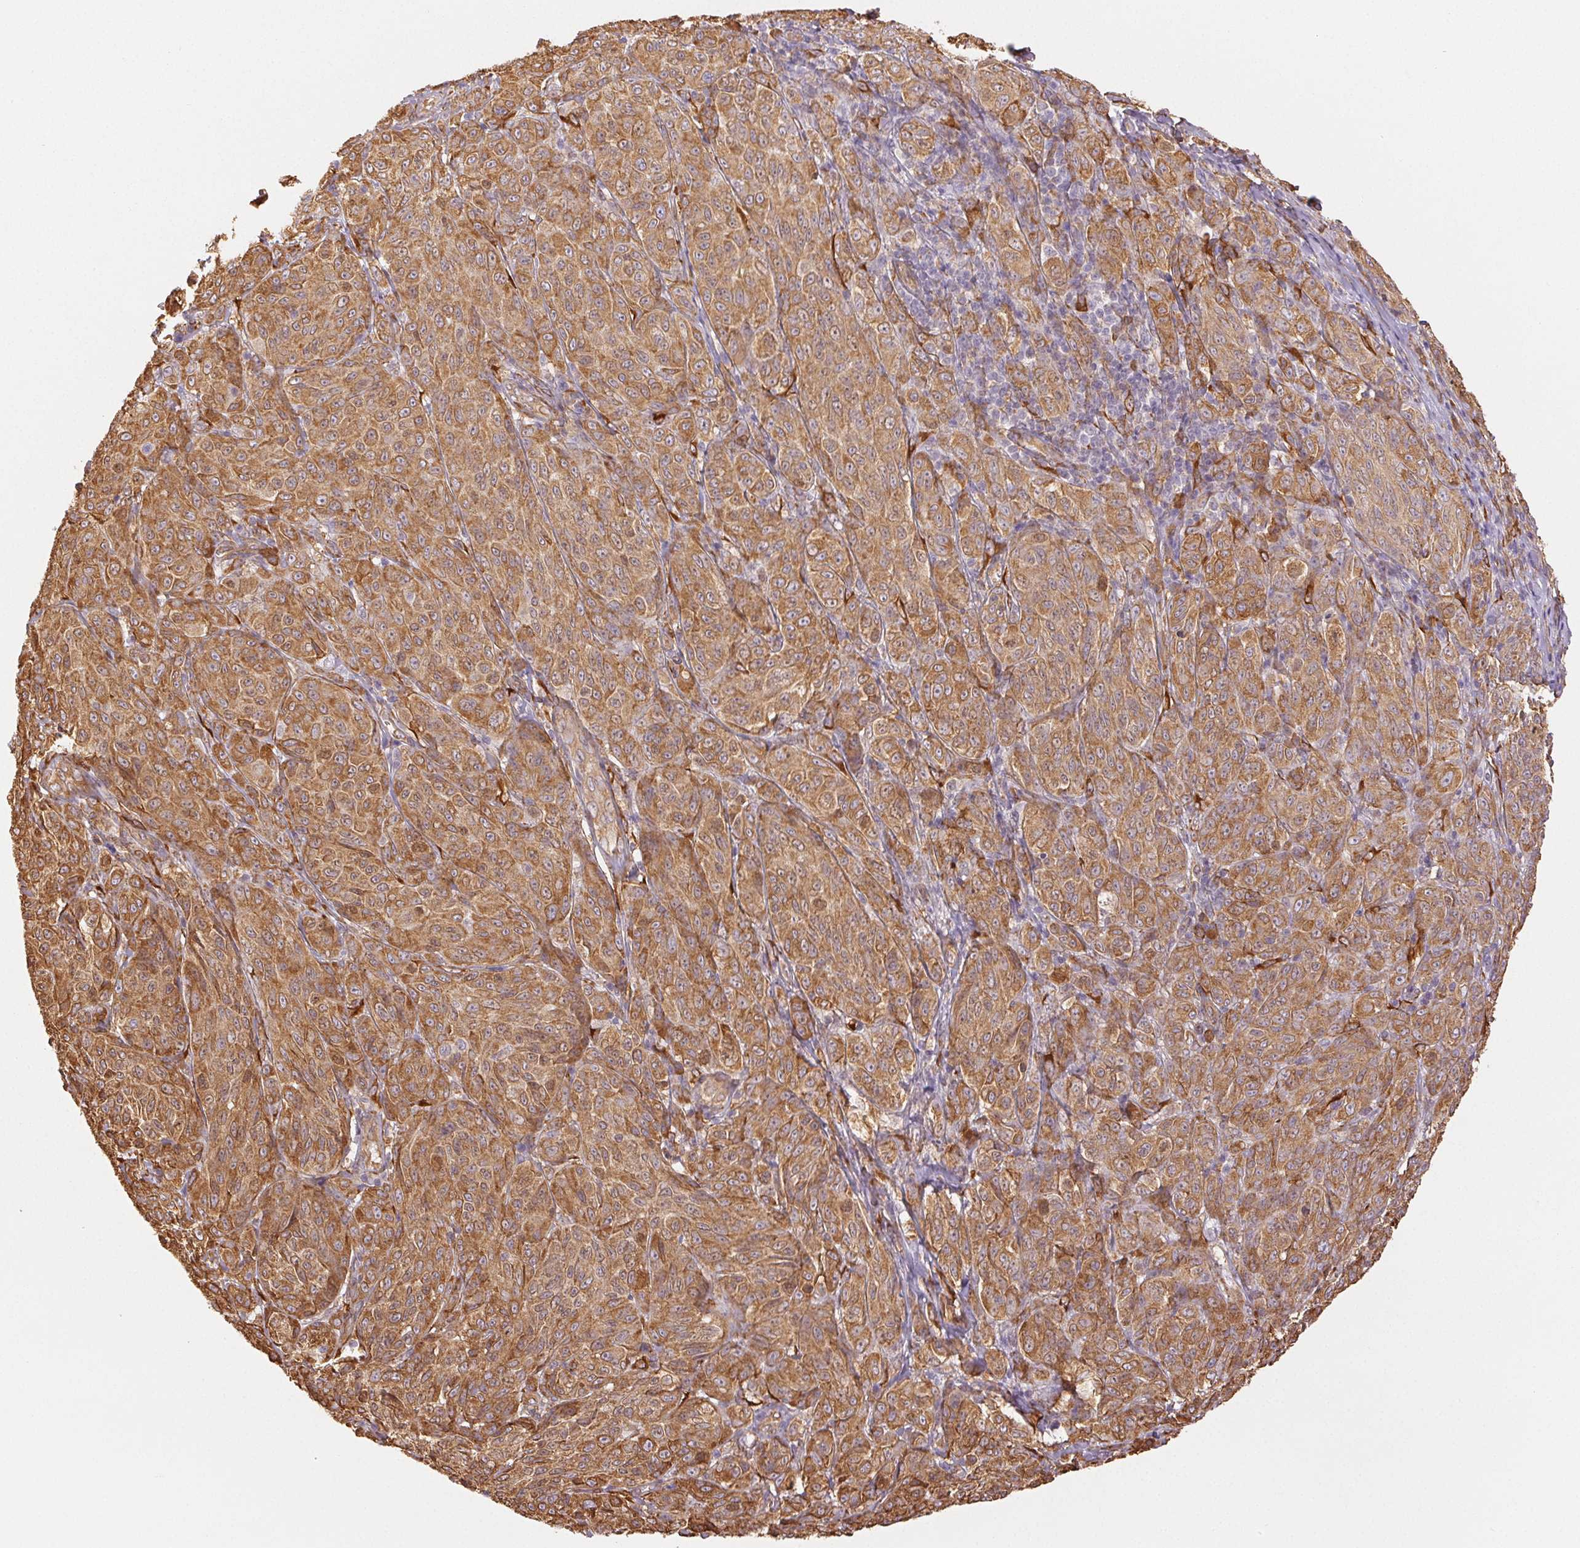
{"staining": {"intensity": "moderate", "quantity": ">75%", "location": "cytoplasmic/membranous"}, "tissue": "melanoma", "cell_type": "Tumor cells", "image_type": "cancer", "snomed": [{"axis": "morphology", "description": "Malignant melanoma, NOS"}, {"axis": "topography", "description": "Skin"}], "caption": "There is medium levels of moderate cytoplasmic/membranous positivity in tumor cells of malignant melanoma, as demonstrated by immunohistochemical staining (brown color).", "gene": "RCN3", "patient": {"sex": "male", "age": 89}}